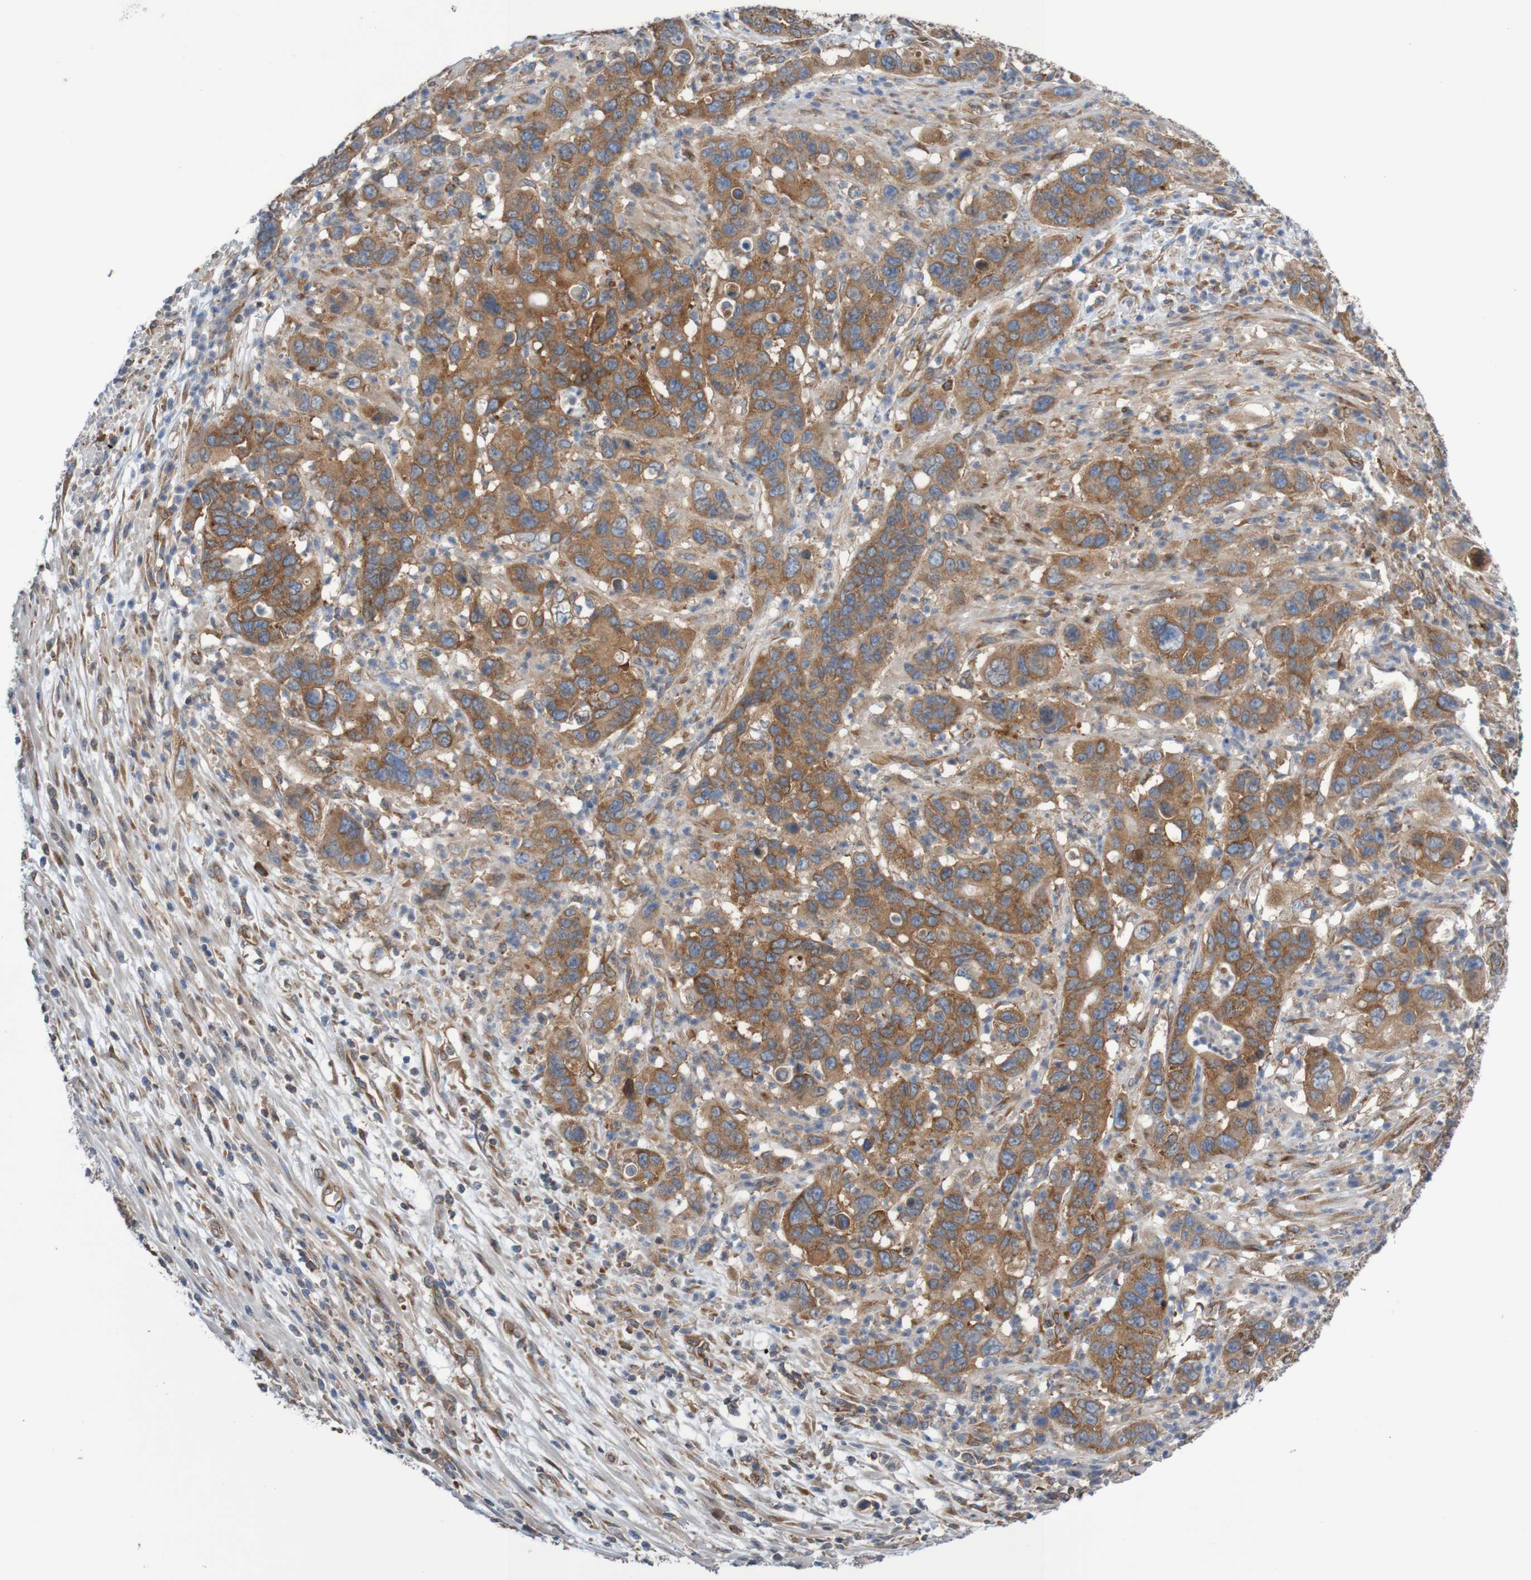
{"staining": {"intensity": "moderate", "quantity": ">75%", "location": "cytoplasmic/membranous"}, "tissue": "pancreatic cancer", "cell_type": "Tumor cells", "image_type": "cancer", "snomed": [{"axis": "morphology", "description": "Adenocarcinoma, NOS"}, {"axis": "topography", "description": "Pancreas"}], "caption": "Immunohistochemical staining of pancreatic cancer demonstrates moderate cytoplasmic/membranous protein expression in about >75% of tumor cells.", "gene": "LRRC47", "patient": {"sex": "female", "age": 71}}